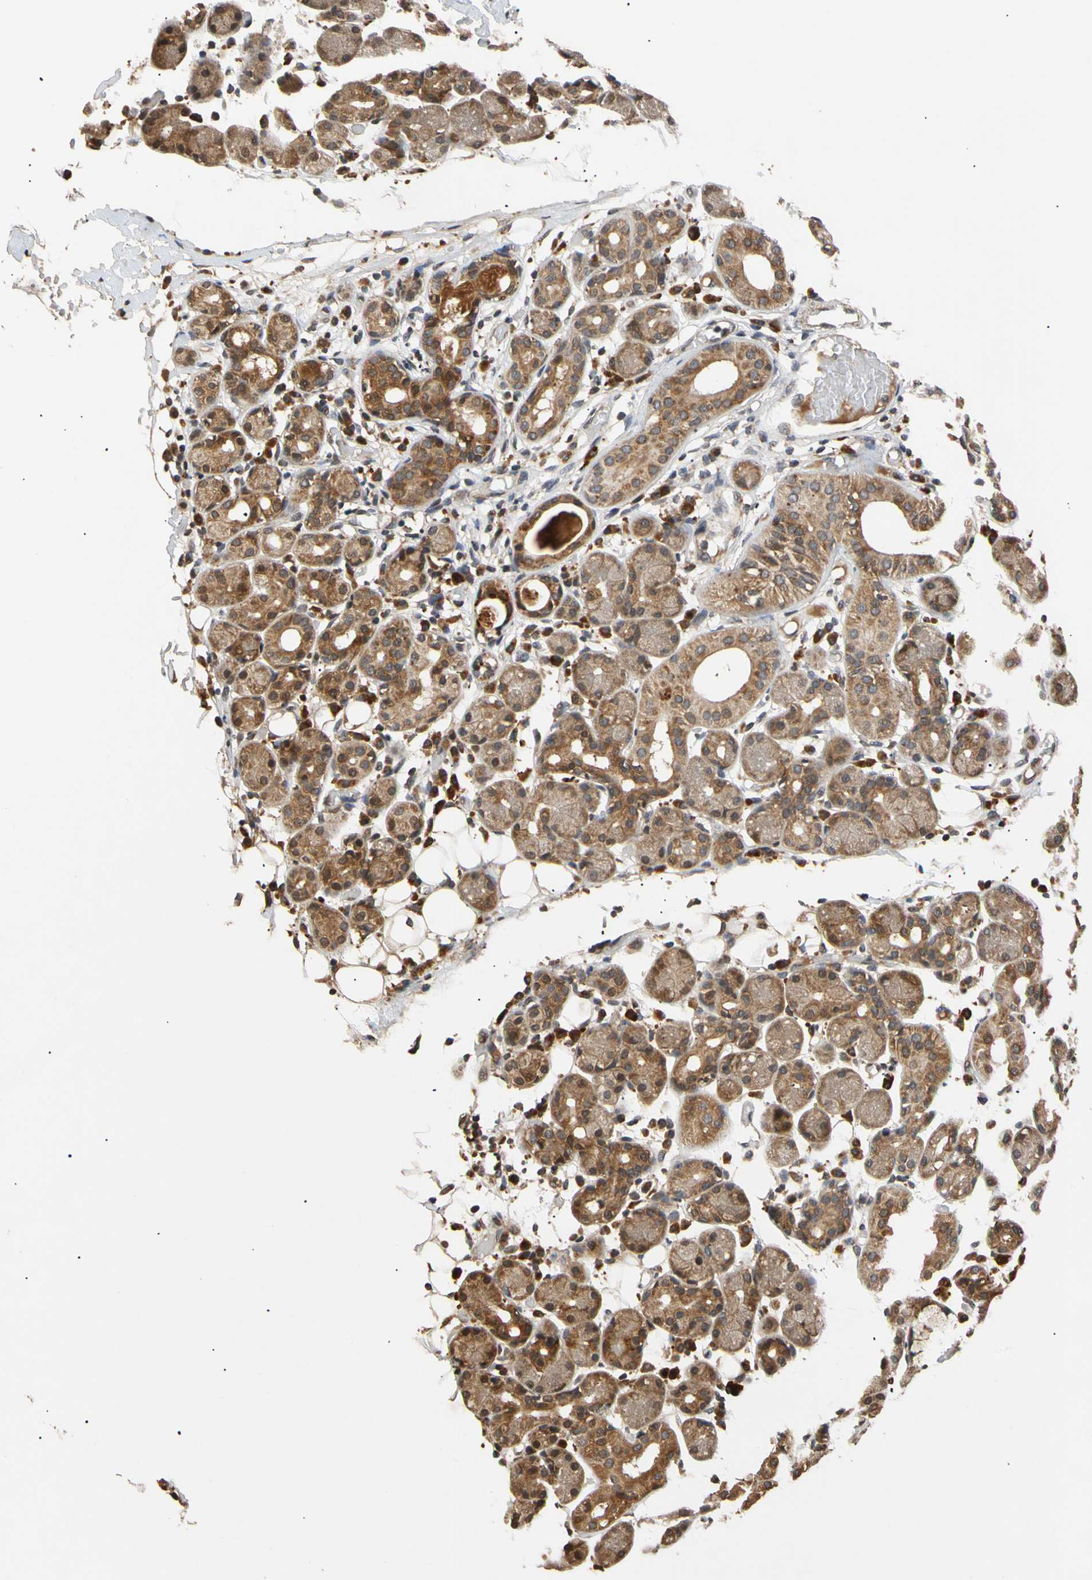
{"staining": {"intensity": "moderate", "quantity": ">75%", "location": "cytoplasmic/membranous,nuclear"}, "tissue": "salivary gland", "cell_type": "Glandular cells", "image_type": "normal", "snomed": [{"axis": "morphology", "description": "Normal tissue, NOS"}, {"axis": "topography", "description": "Salivary gland"}, {"axis": "topography", "description": "Peripheral nerve tissue"}], "caption": "Protein analysis of benign salivary gland shows moderate cytoplasmic/membranous,nuclear expression in about >75% of glandular cells. The protein is shown in brown color, while the nuclei are stained blue.", "gene": "MRPS22", "patient": {"sex": "male", "age": 62}}